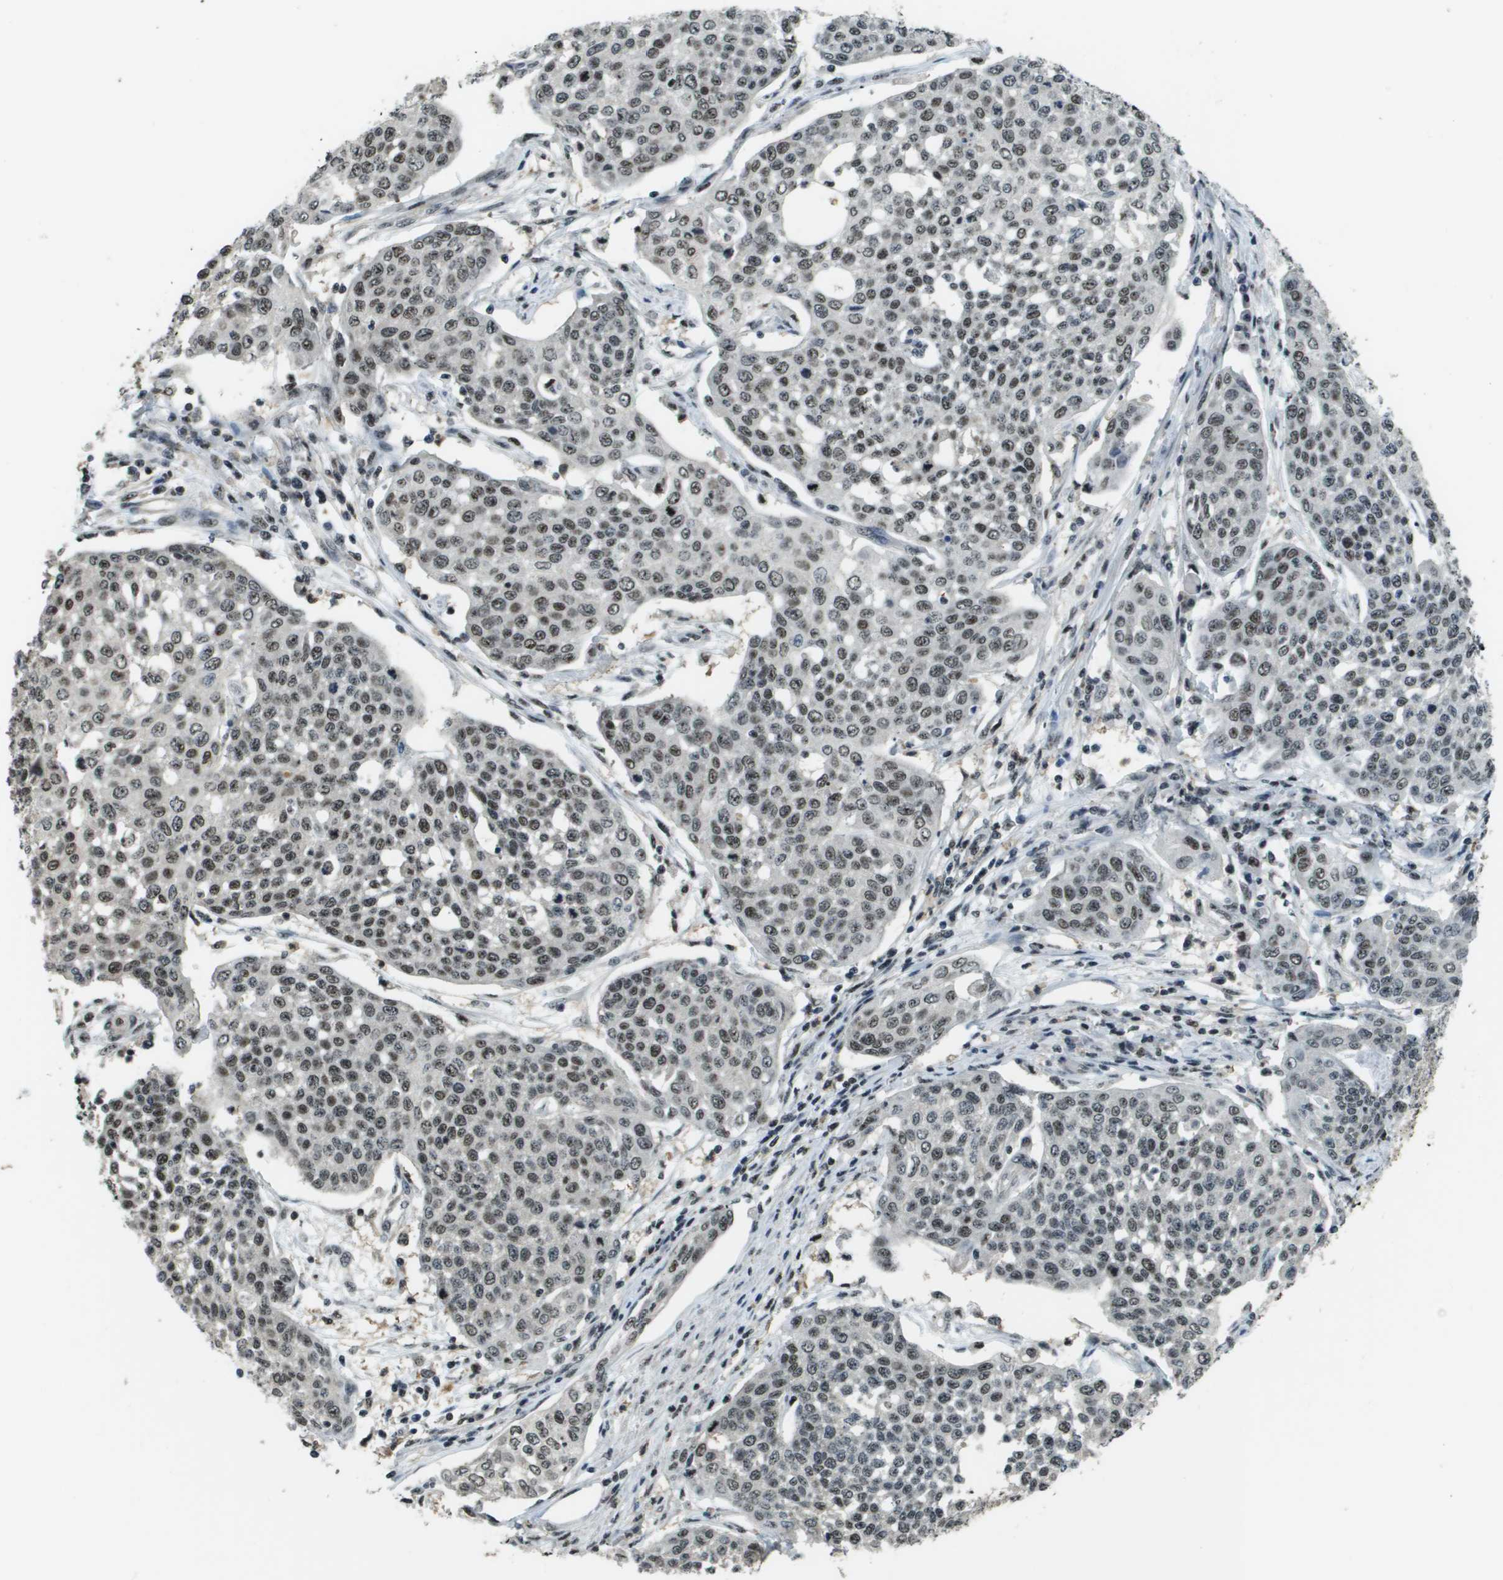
{"staining": {"intensity": "strong", "quantity": ">75%", "location": "nuclear"}, "tissue": "cervical cancer", "cell_type": "Tumor cells", "image_type": "cancer", "snomed": [{"axis": "morphology", "description": "Squamous cell carcinoma, NOS"}, {"axis": "topography", "description": "Cervix"}], "caption": "Immunohistochemical staining of cervical squamous cell carcinoma shows strong nuclear protein positivity in approximately >75% of tumor cells.", "gene": "SP100", "patient": {"sex": "female", "age": 34}}